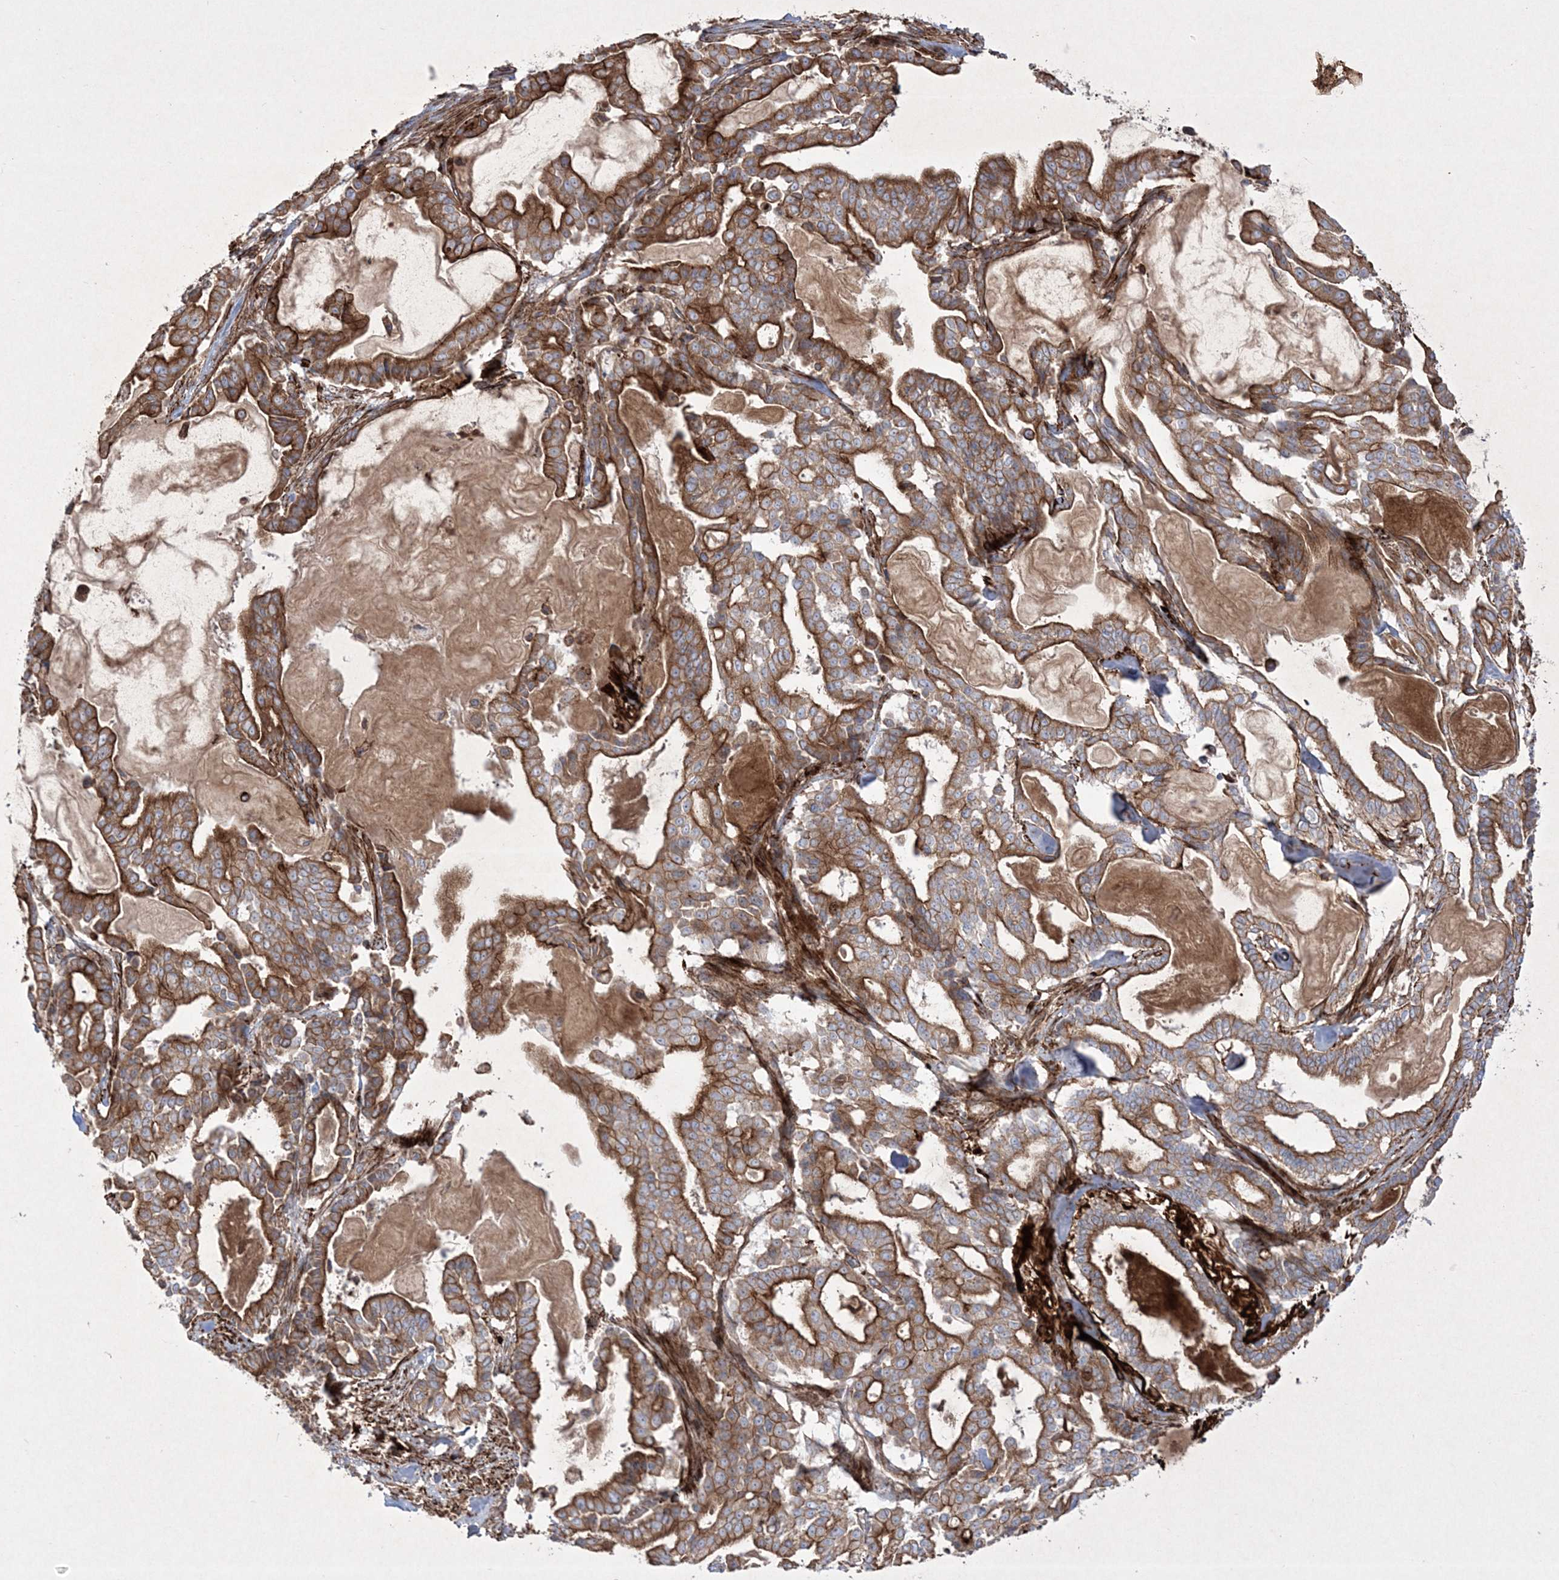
{"staining": {"intensity": "strong", "quantity": "25%-75%", "location": "cytoplasmic/membranous"}, "tissue": "pancreatic cancer", "cell_type": "Tumor cells", "image_type": "cancer", "snomed": [{"axis": "morphology", "description": "Adenocarcinoma, NOS"}, {"axis": "topography", "description": "Pancreas"}], "caption": "IHC (DAB (3,3'-diaminobenzidine)) staining of human pancreatic cancer displays strong cytoplasmic/membranous protein expression in approximately 25%-75% of tumor cells.", "gene": "RICTOR", "patient": {"sex": "male", "age": 63}}